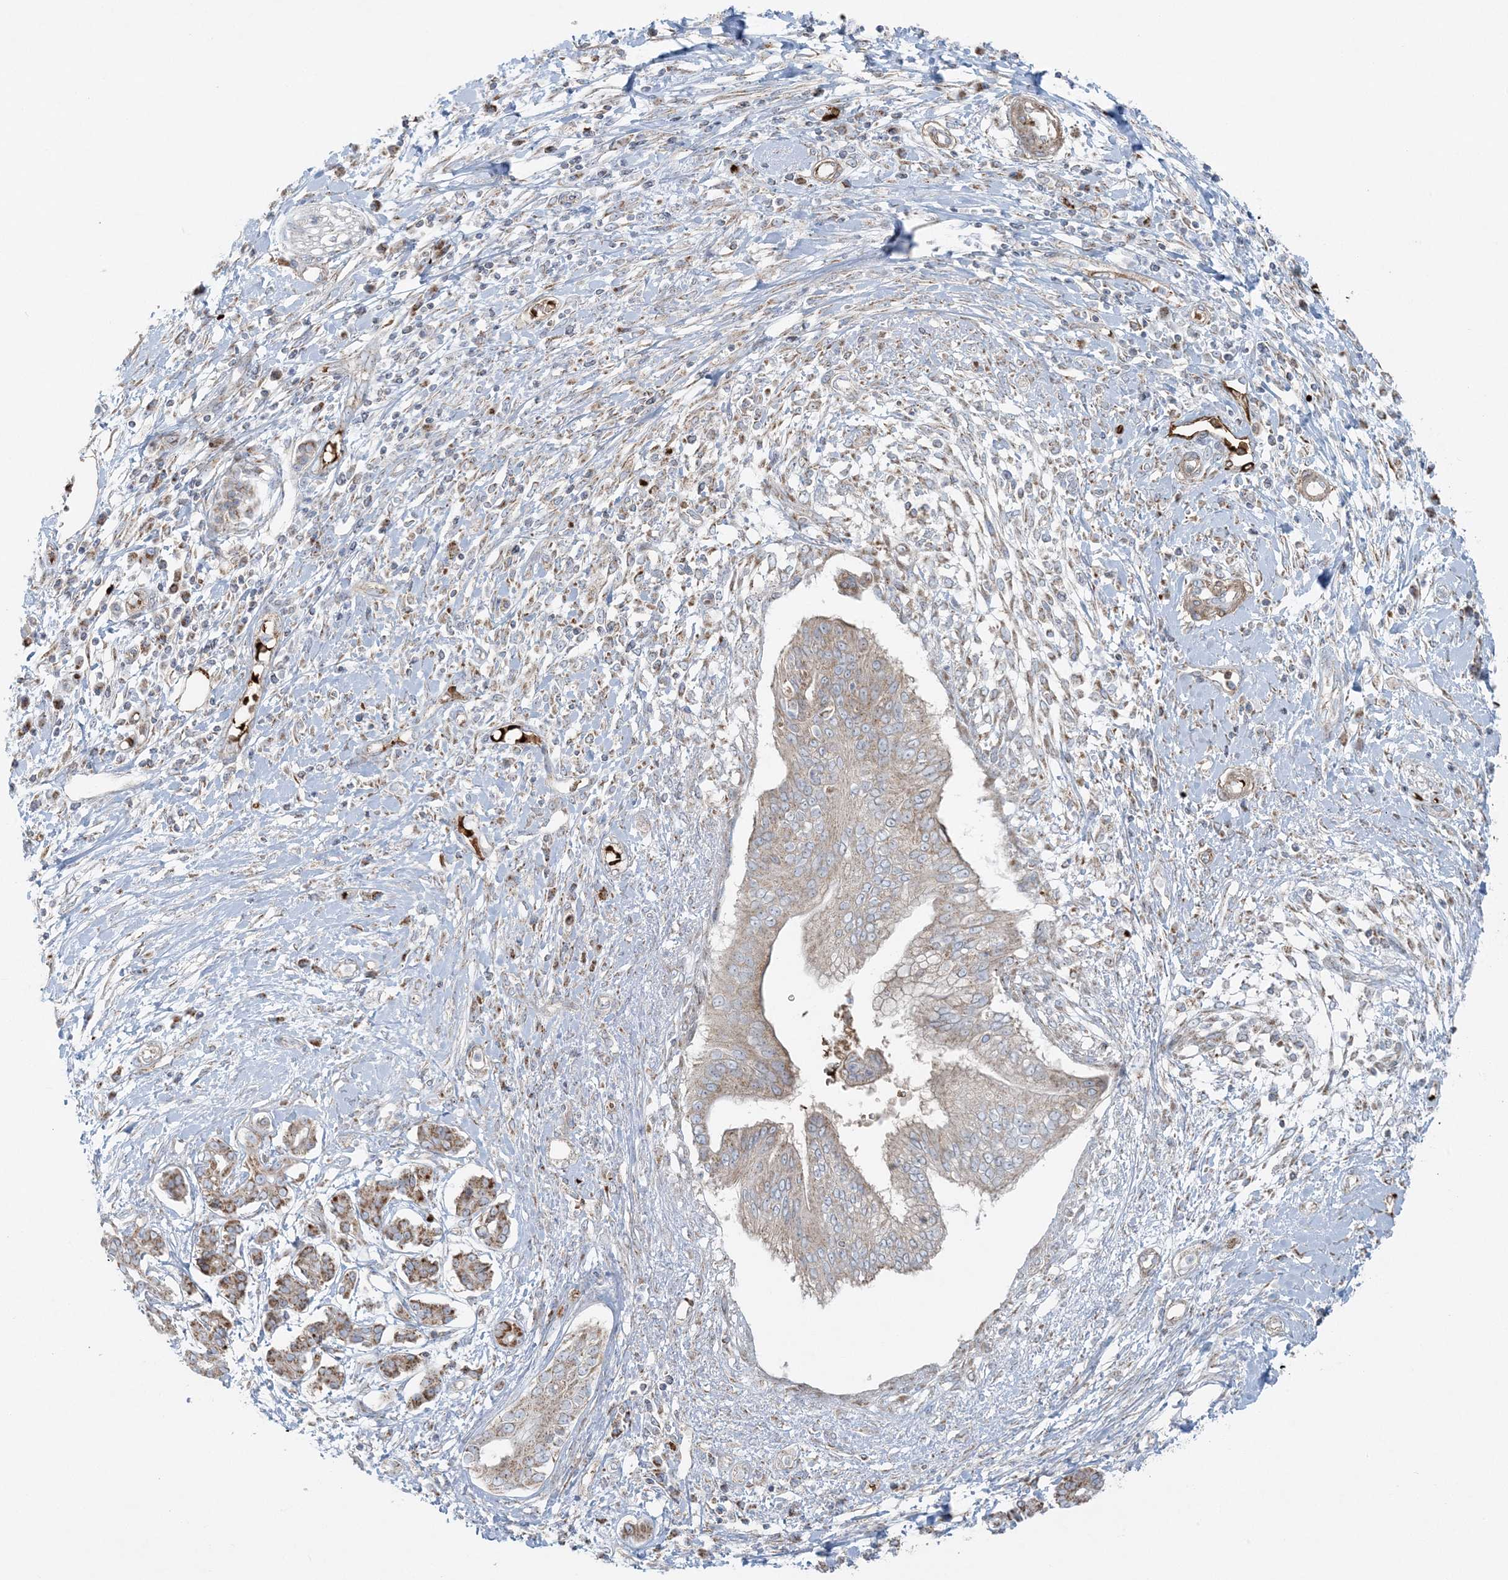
{"staining": {"intensity": "weak", "quantity": "25%-75%", "location": "cytoplasmic/membranous"}, "tissue": "pancreatic cancer", "cell_type": "Tumor cells", "image_type": "cancer", "snomed": [{"axis": "morphology", "description": "Adenocarcinoma, NOS"}, {"axis": "topography", "description": "Pancreas"}], "caption": "A high-resolution image shows immunohistochemistry staining of pancreatic adenocarcinoma, which reveals weak cytoplasmic/membranous staining in approximately 25%-75% of tumor cells. Immunohistochemistry (ihc) stains the protein of interest in brown and the nuclei are stained blue.", "gene": "PIK3R4", "patient": {"sex": "female", "age": 56}}